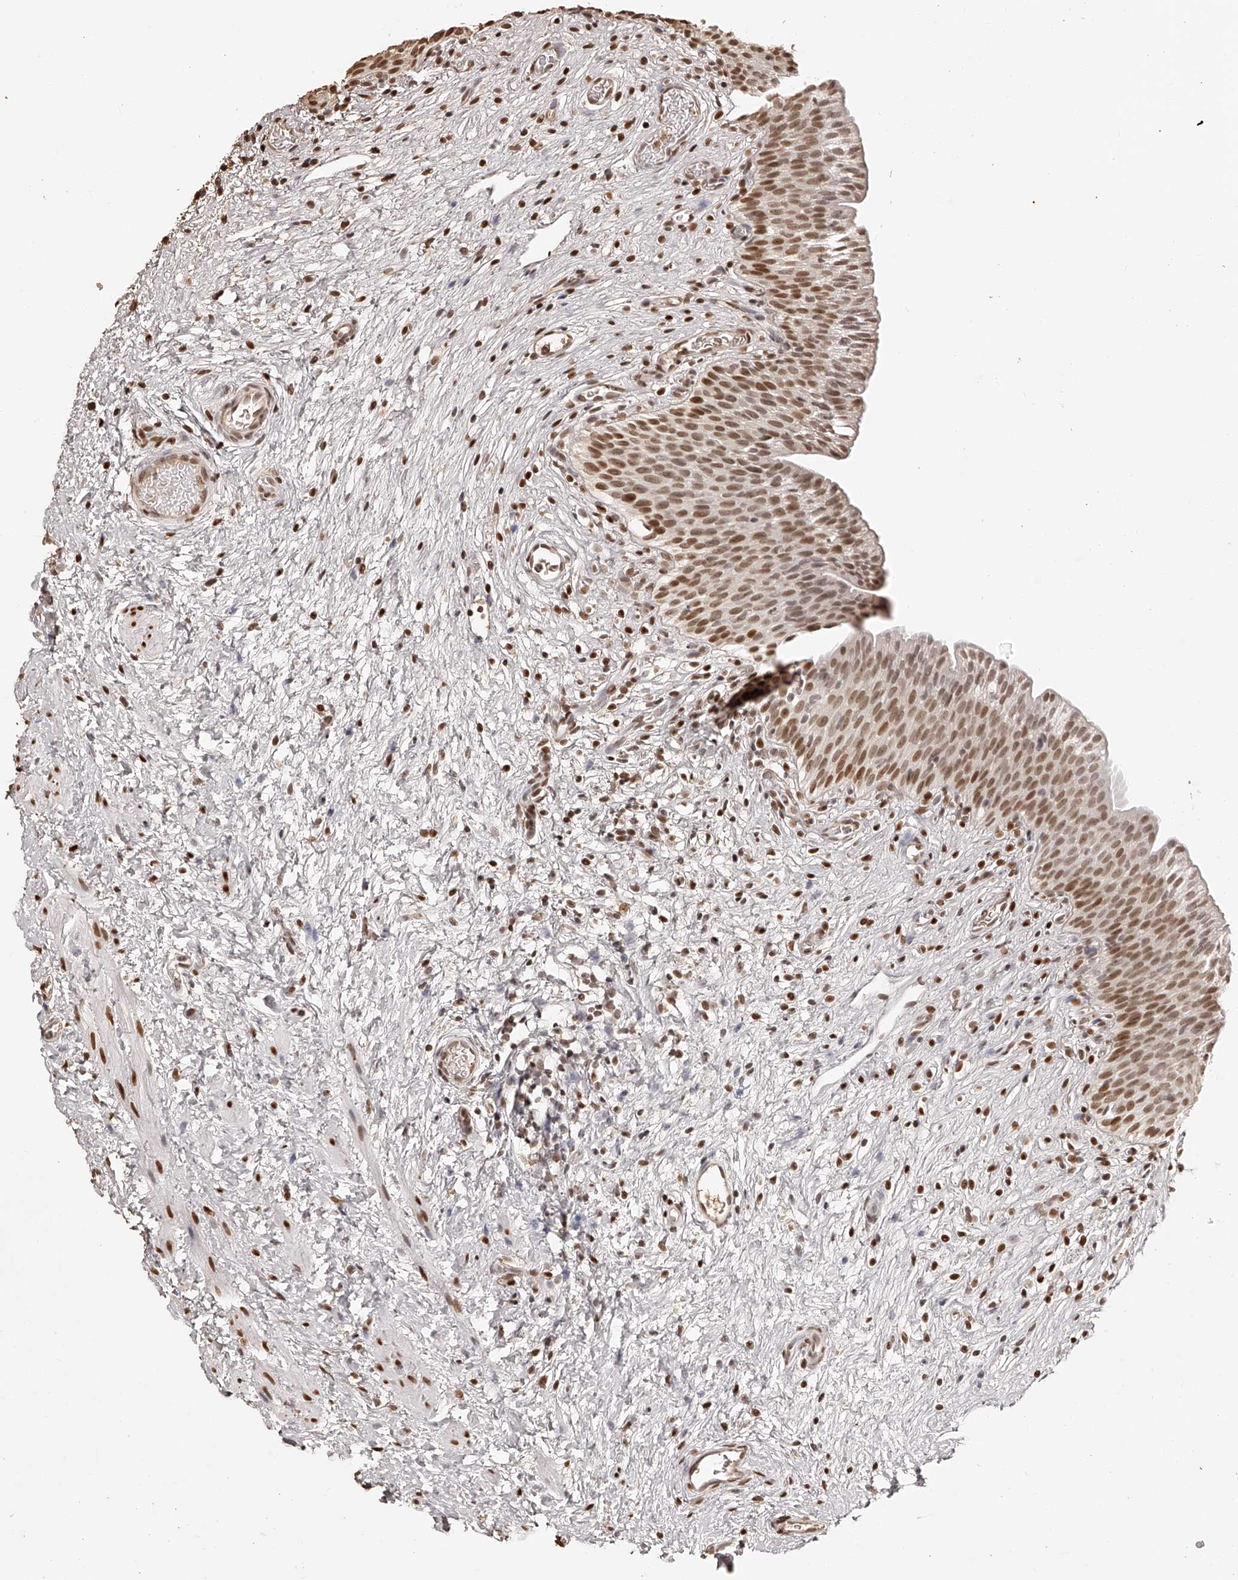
{"staining": {"intensity": "moderate", "quantity": ">75%", "location": "nuclear"}, "tissue": "urinary bladder", "cell_type": "Urothelial cells", "image_type": "normal", "snomed": [{"axis": "morphology", "description": "Normal tissue, NOS"}, {"axis": "topography", "description": "Urinary bladder"}], "caption": "Immunohistochemistry (IHC) staining of normal urinary bladder, which reveals medium levels of moderate nuclear staining in about >75% of urothelial cells indicating moderate nuclear protein staining. The staining was performed using DAB (brown) for protein detection and nuclei were counterstained in hematoxylin (blue).", "gene": "ZNF503", "patient": {"sex": "male", "age": 1}}